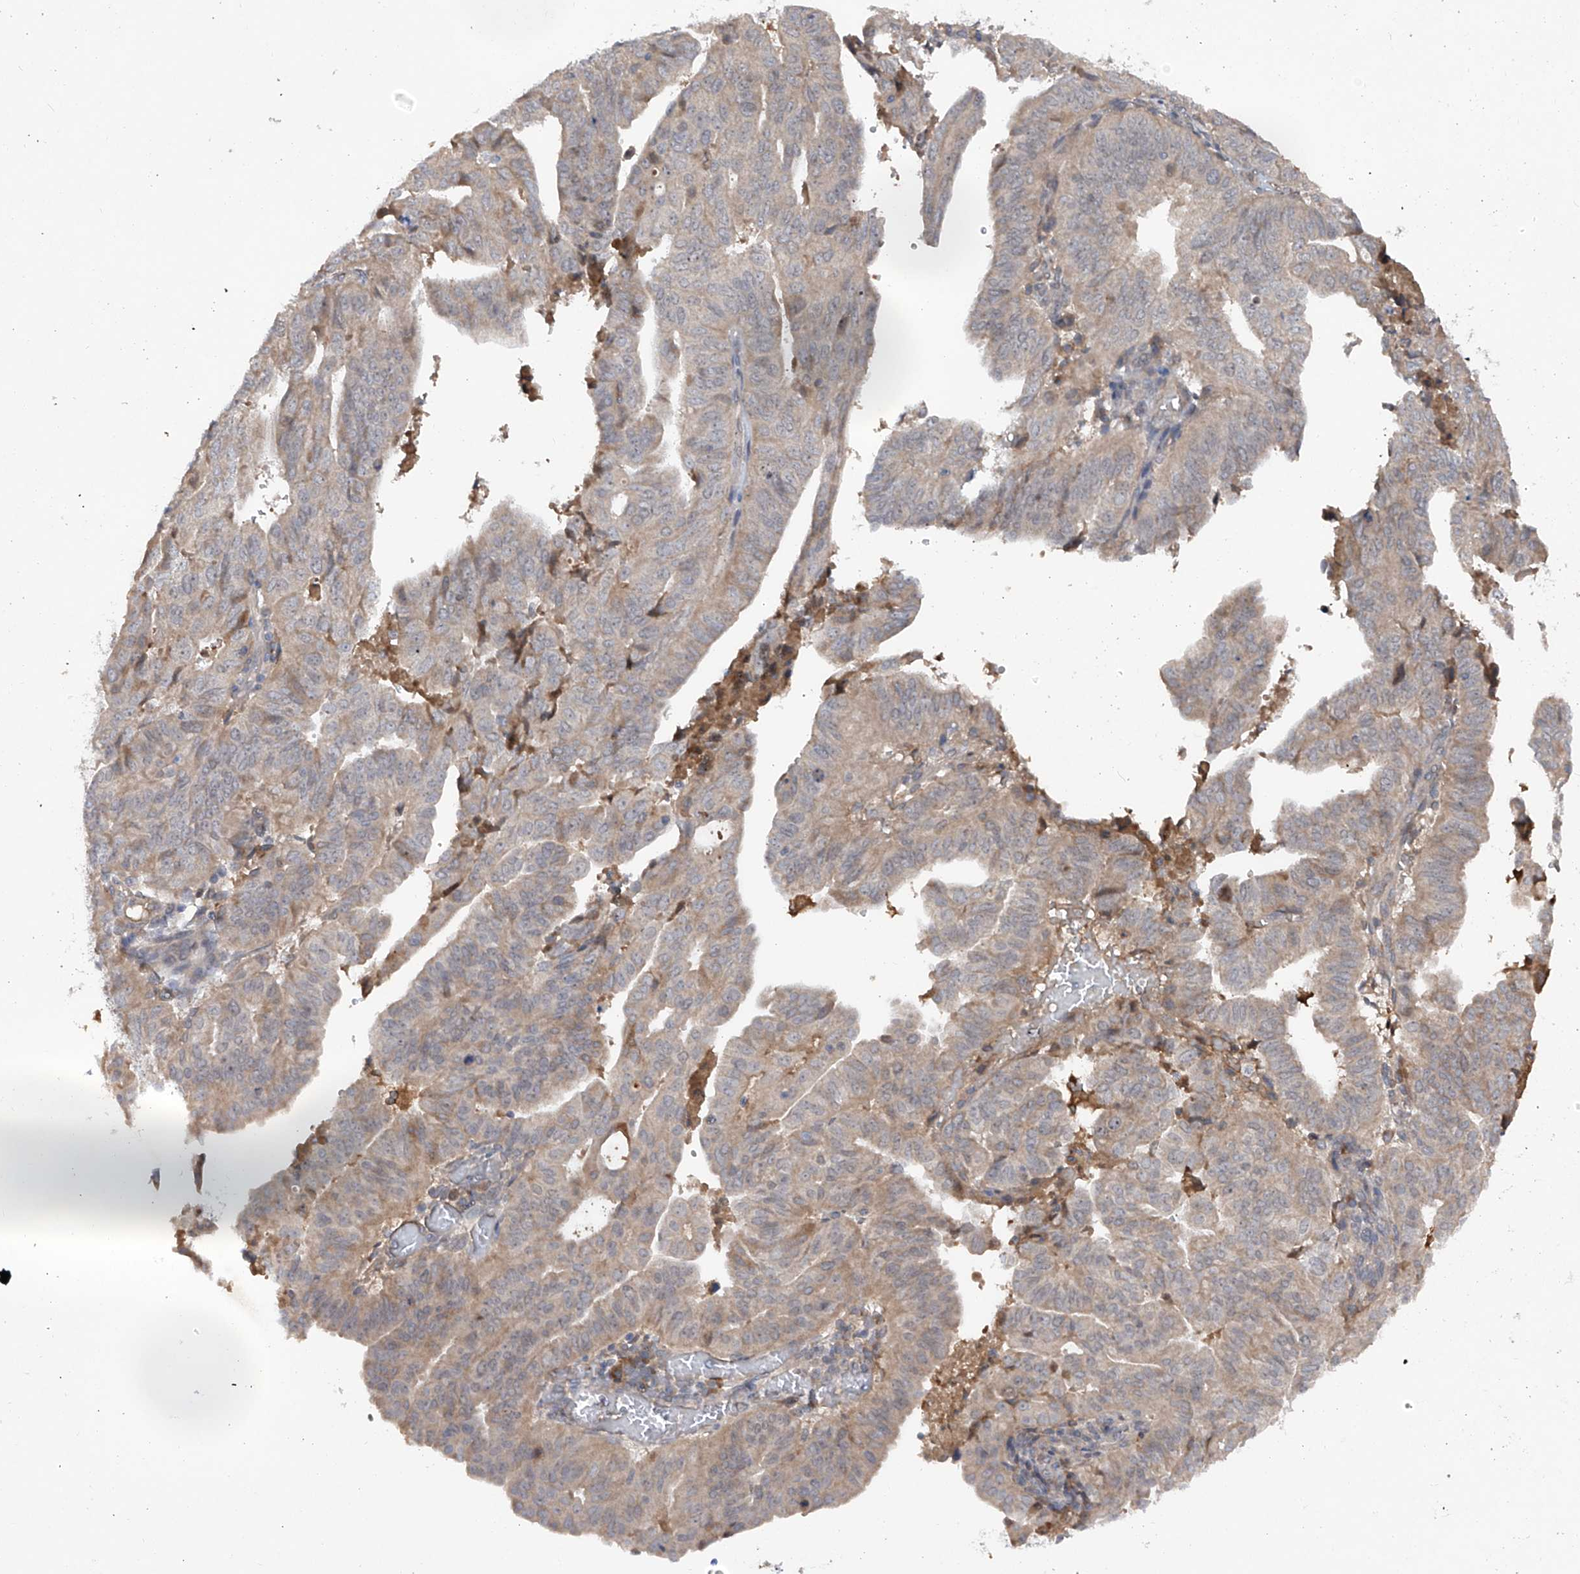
{"staining": {"intensity": "negative", "quantity": "none", "location": "none"}, "tissue": "endometrial cancer", "cell_type": "Tumor cells", "image_type": "cancer", "snomed": [{"axis": "morphology", "description": "Adenocarcinoma, NOS"}, {"axis": "topography", "description": "Uterus"}], "caption": "This histopathology image is of adenocarcinoma (endometrial) stained with immunohistochemistry to label a protein in brown with the nuclei are counter-stained blue. There is no positivity in tumor cells. The staining was performed using DAB to visualize the protein expression in brown, while the nuclei were stained in blue with hematoxylin (Magnification: 20x).", "gene": "FAM135A", "patient": {"sex": "female", "age": 77}}